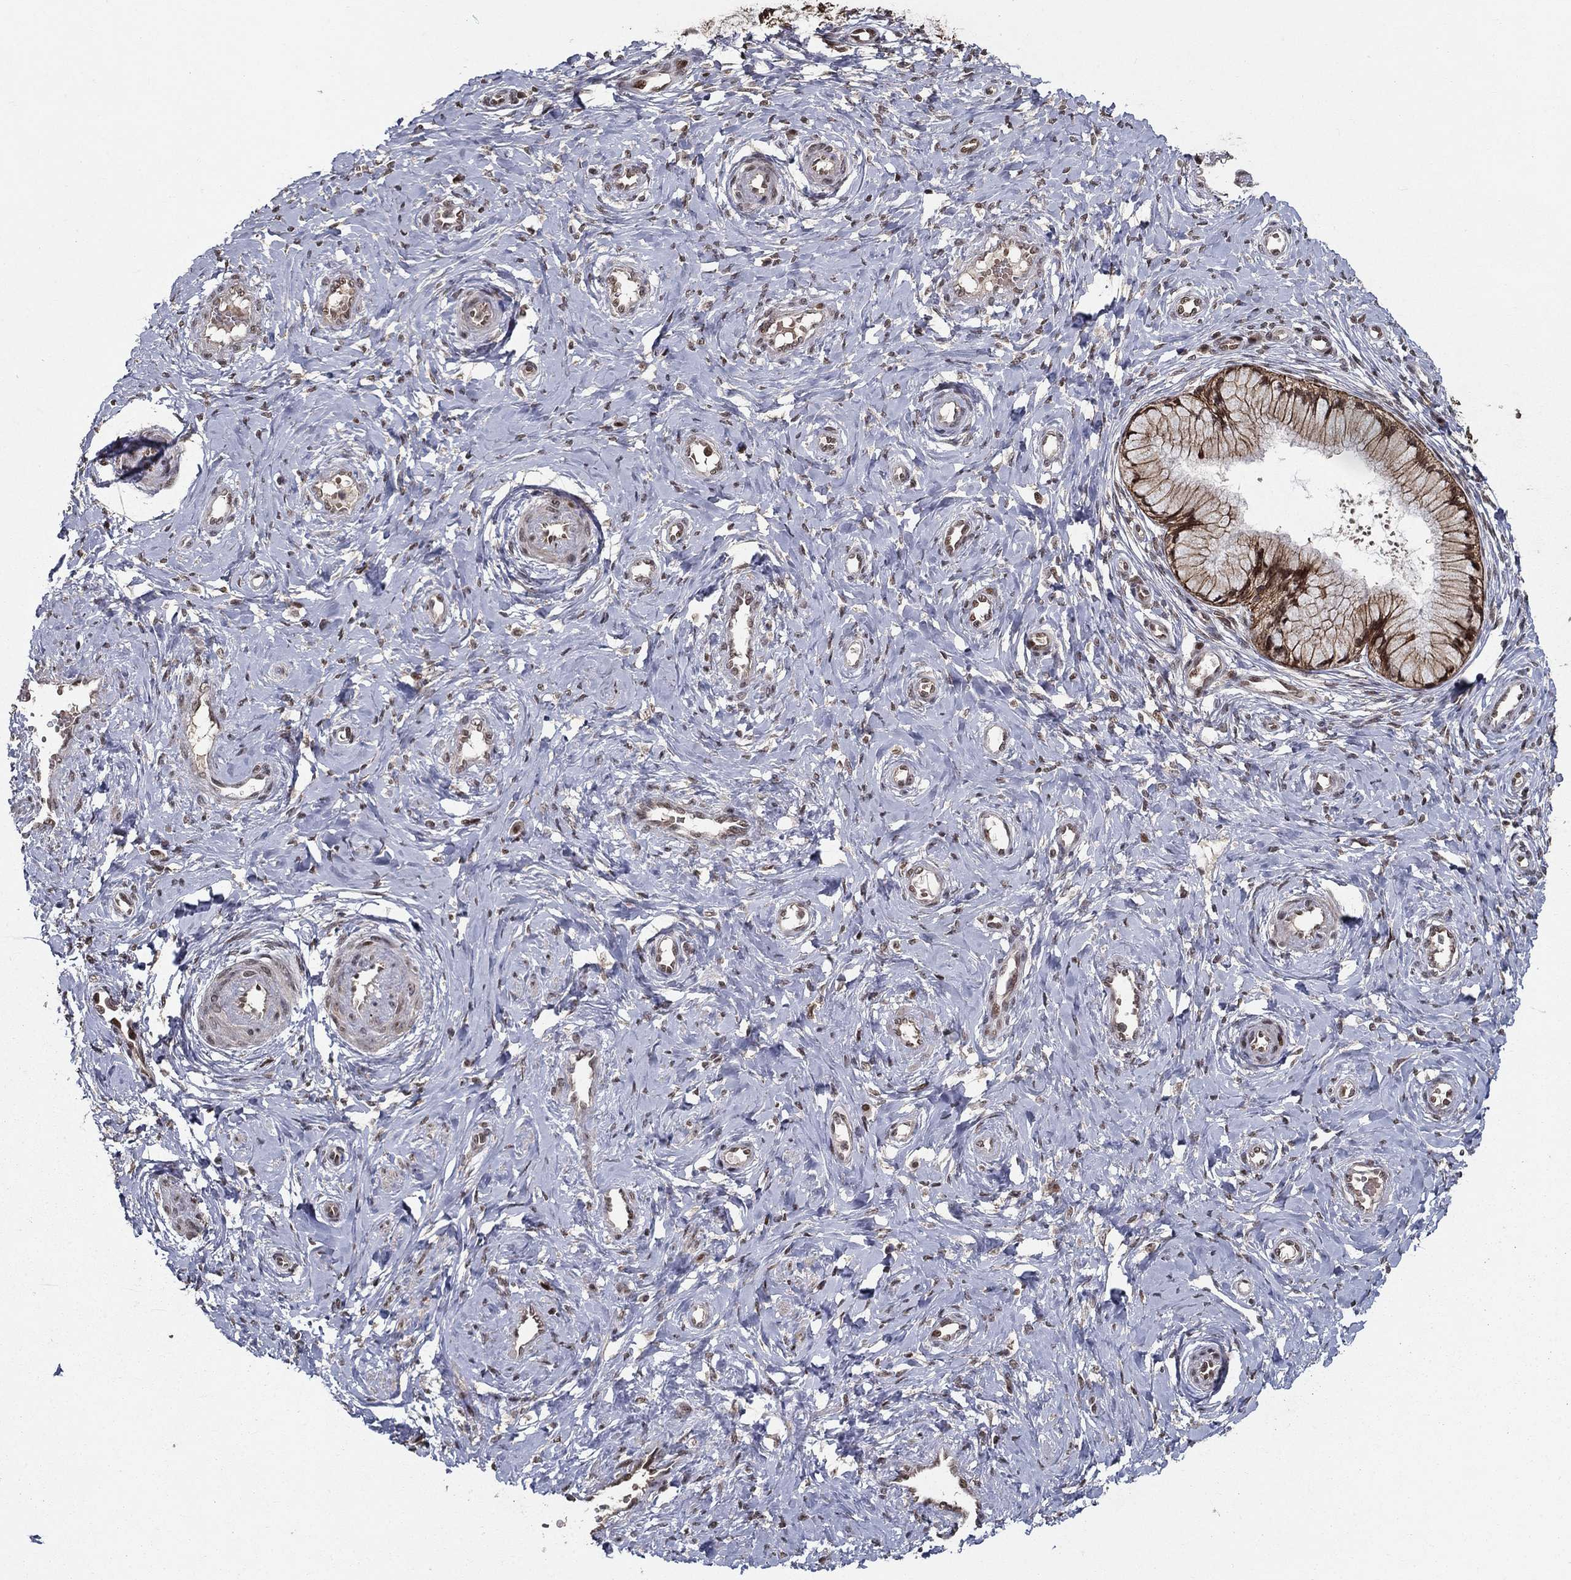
{"staining": {"intensity": "strong", "quantity": ">75%", "location": "cytoplasmic/membranous,nuclear"}, "tissue": "cervix", "cell_type": "Glandular cells", "image_type": "normal", "snomed": [{"axis": "morphology", "description": "Normal tissue, NOS"}, {"axis": "topography", "description": "Cervix"}], "caption": "IHC (DAB) staining of unremarkable cervix displays strong cytoplasmic/membranous,nuclear protein positivity in about >75% of glandular cells.", "gene": "CDCA7L", "patient": {"sex": "female", "age": 37}}